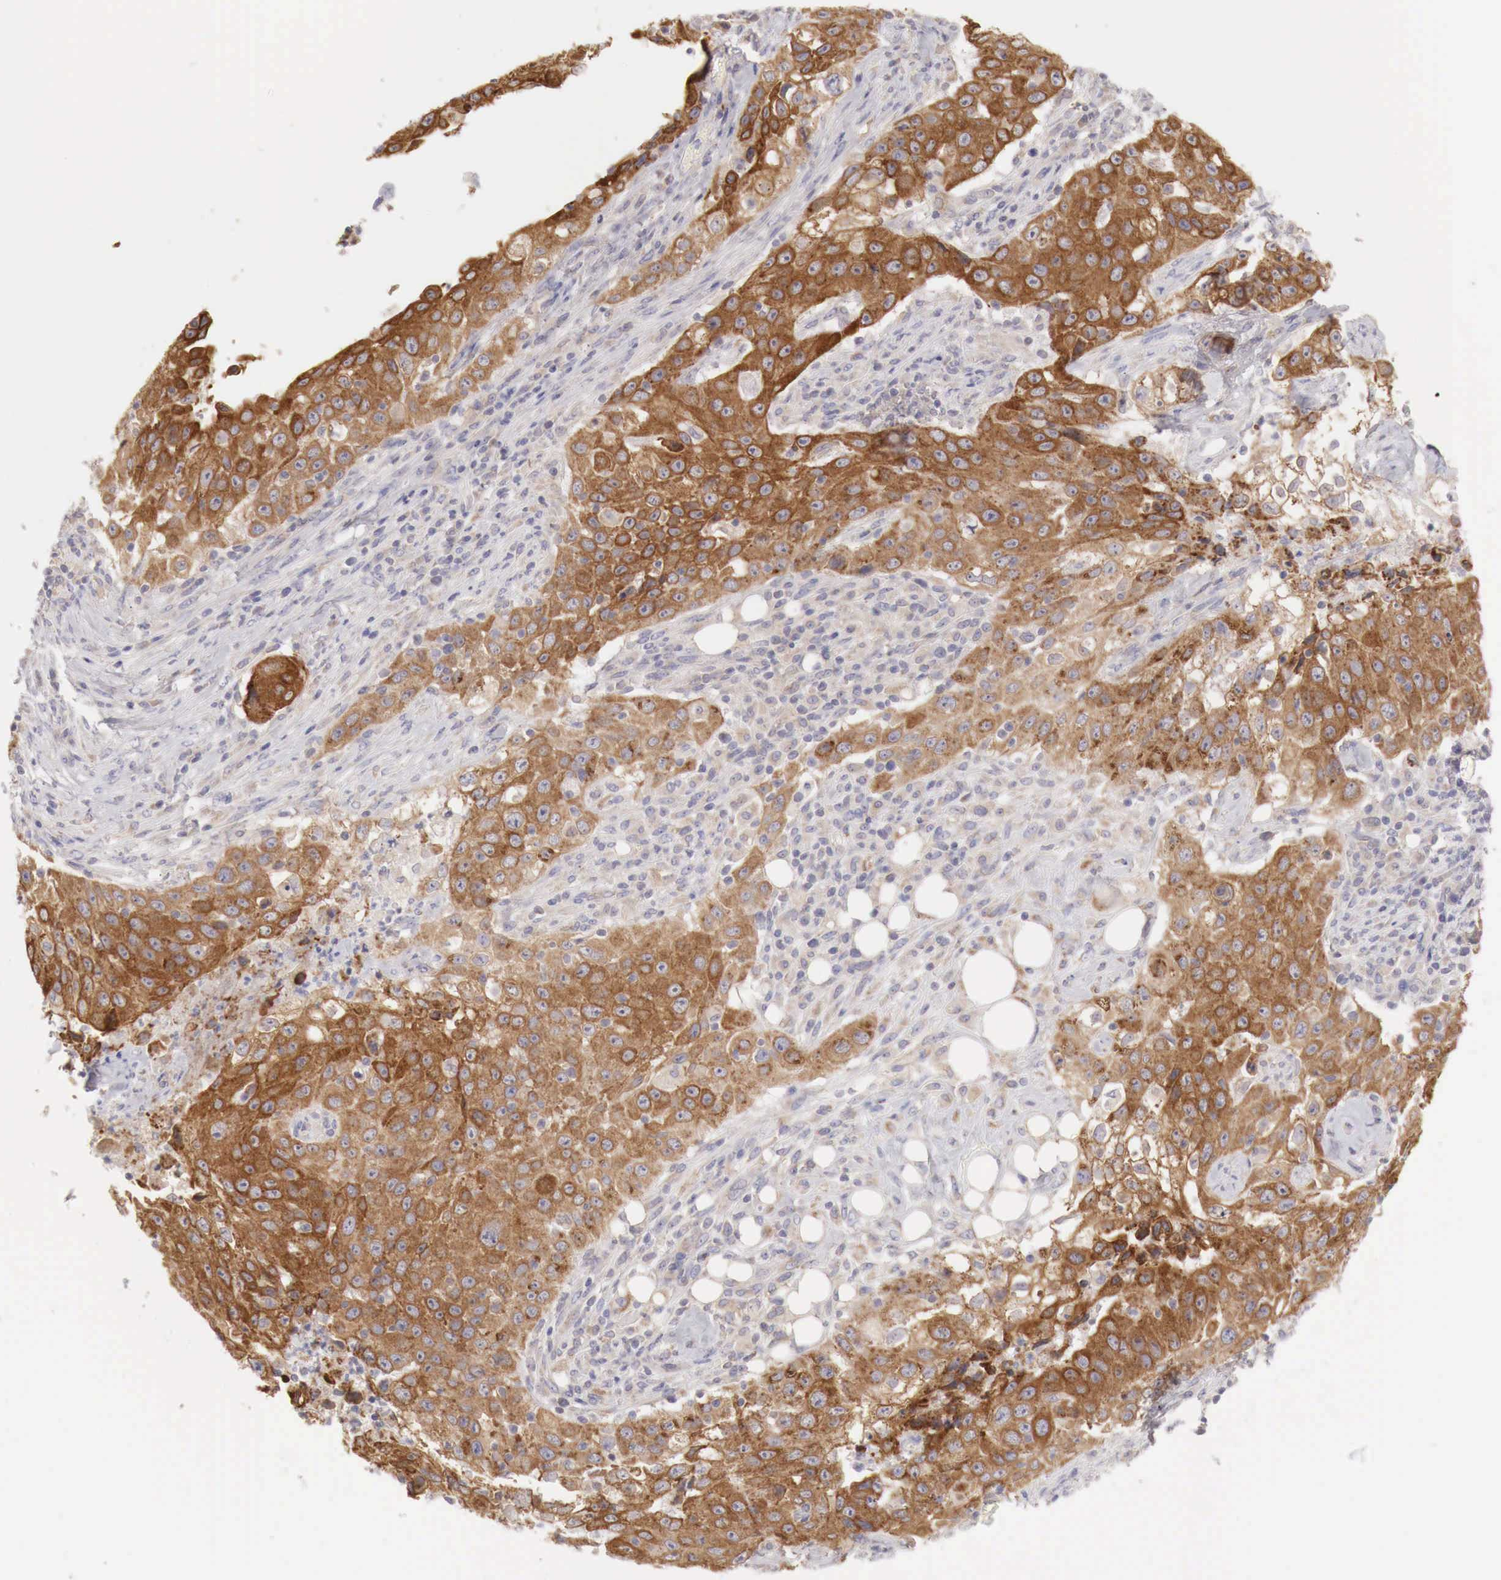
{"staining": {"intensity": "strong", "quantity": ">75%", "location": "cytoplasmic/membranous"}, "tissue": "lung cancer", "cell_type": "Tumor cells", "image_type": "cancer", "snomed": [{"axis": "morphology", "description": "Squamous cell carcinoma, NOS"}, {"axis": "topography", "description": "Lung"}], "caption": "A micrograph showing strong cytoplasmic/membranous staining in approximately >75% of tumor cells in lung cancer (squamous cell carcinoma), as visualized by brown immunohistochemical staining.", "gene": "NSDHL", "patient": {"sex": "male", "age": 64}}